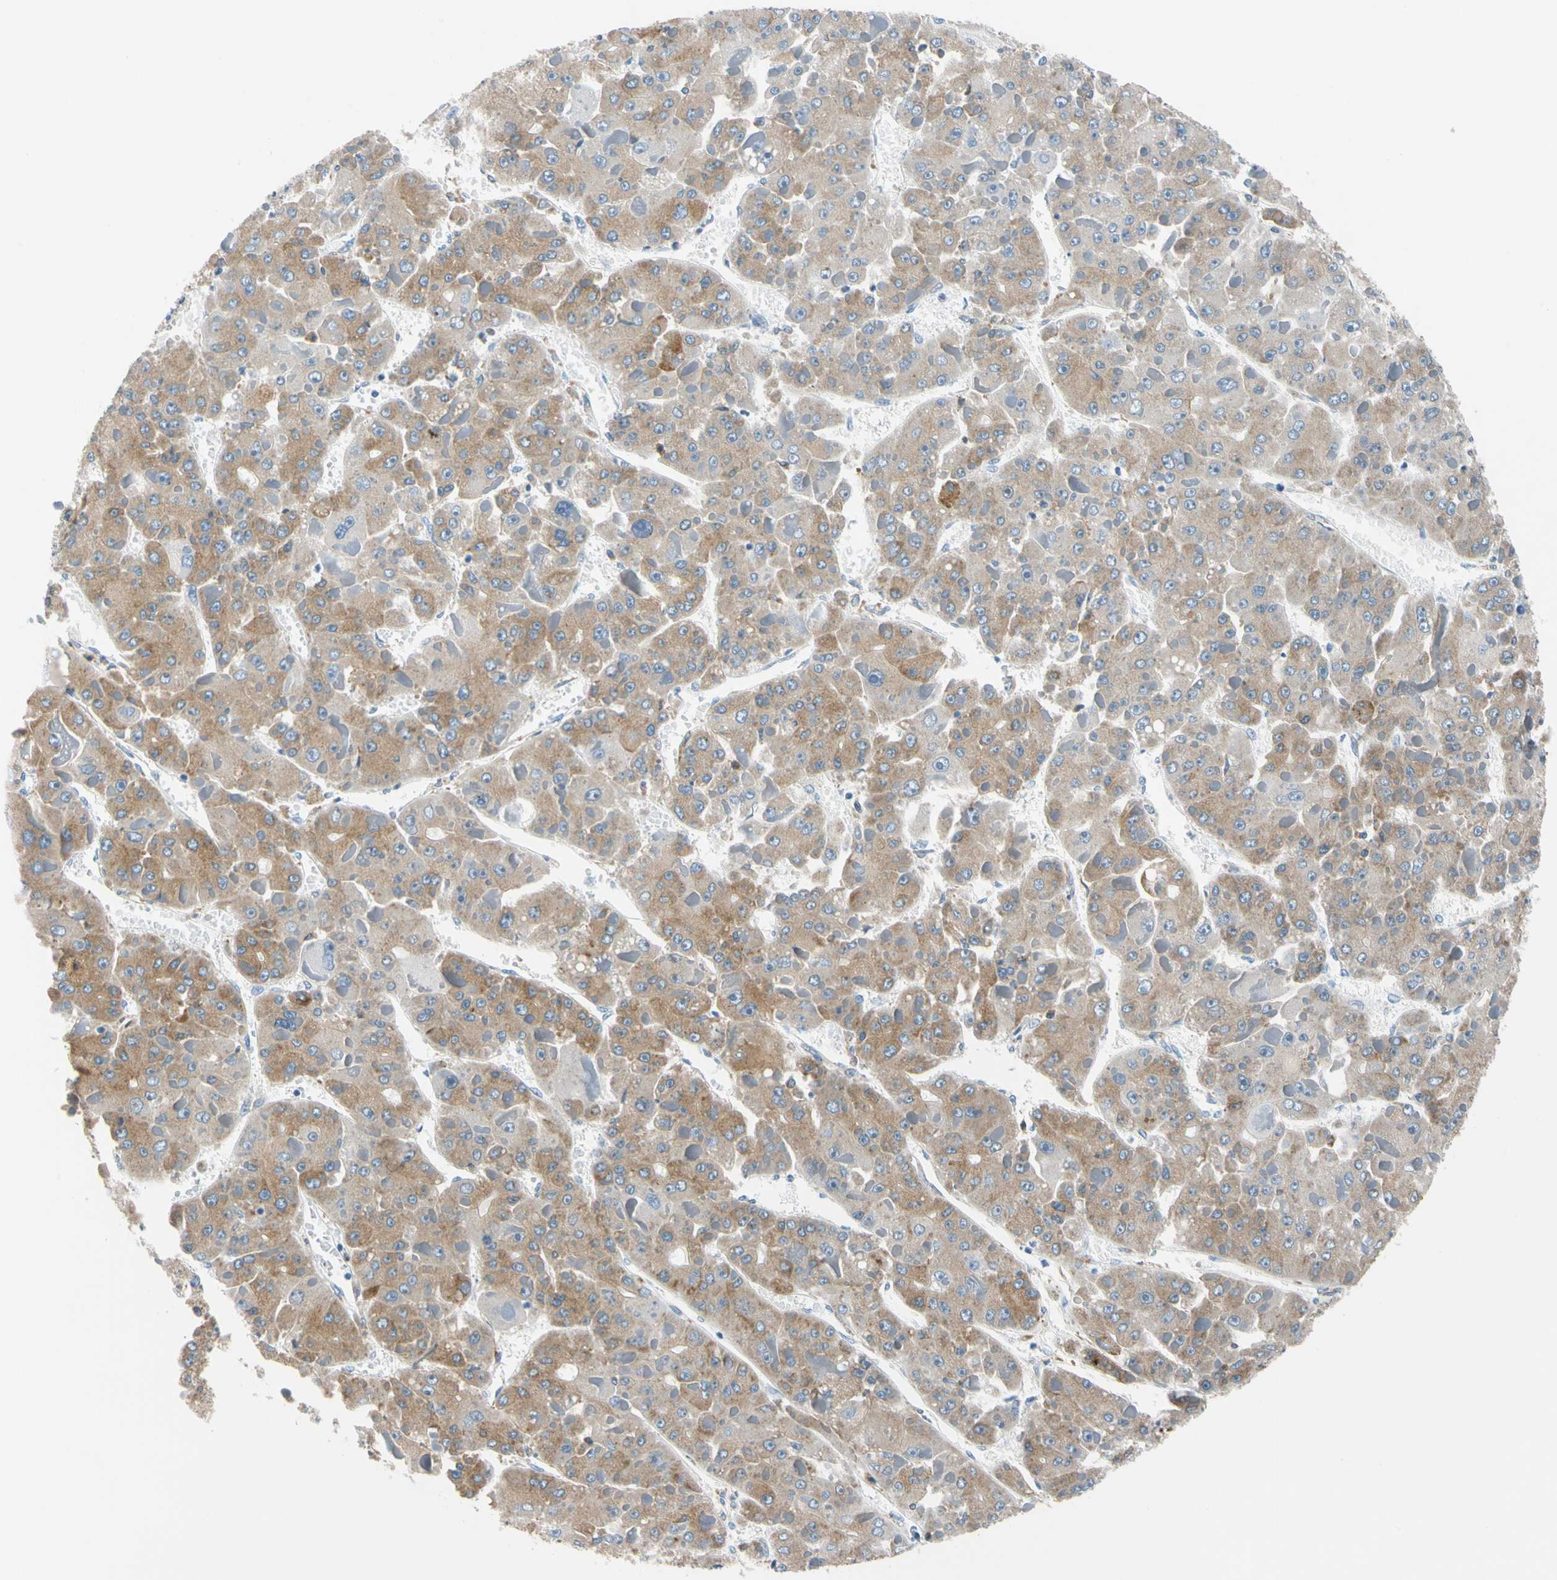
{"staining": {"intensity": "moderate", "quantity": "25%-75%", "location": "cytoplasmic/membranous"}, "tissue": "liver cancer", "cell_type": "Tumor cells", "image_type": "cancer", "snomed": [{"axis": "morphology", "description": "Carcinoma, Hepatocellular, NOS"}, {"axis": "topography", "description": "Liver"}], "caption": "DAB (3,3'-diaminobenzidine) immunohistochemical staining of human hepatocellular carcinoma (liver) shows moderate cytoplasmic/membranous protein positivity in about 25%-75% of tumor cells.", "gene": "LRPAP1", "patient": {"sex": "female", "age": 73}}